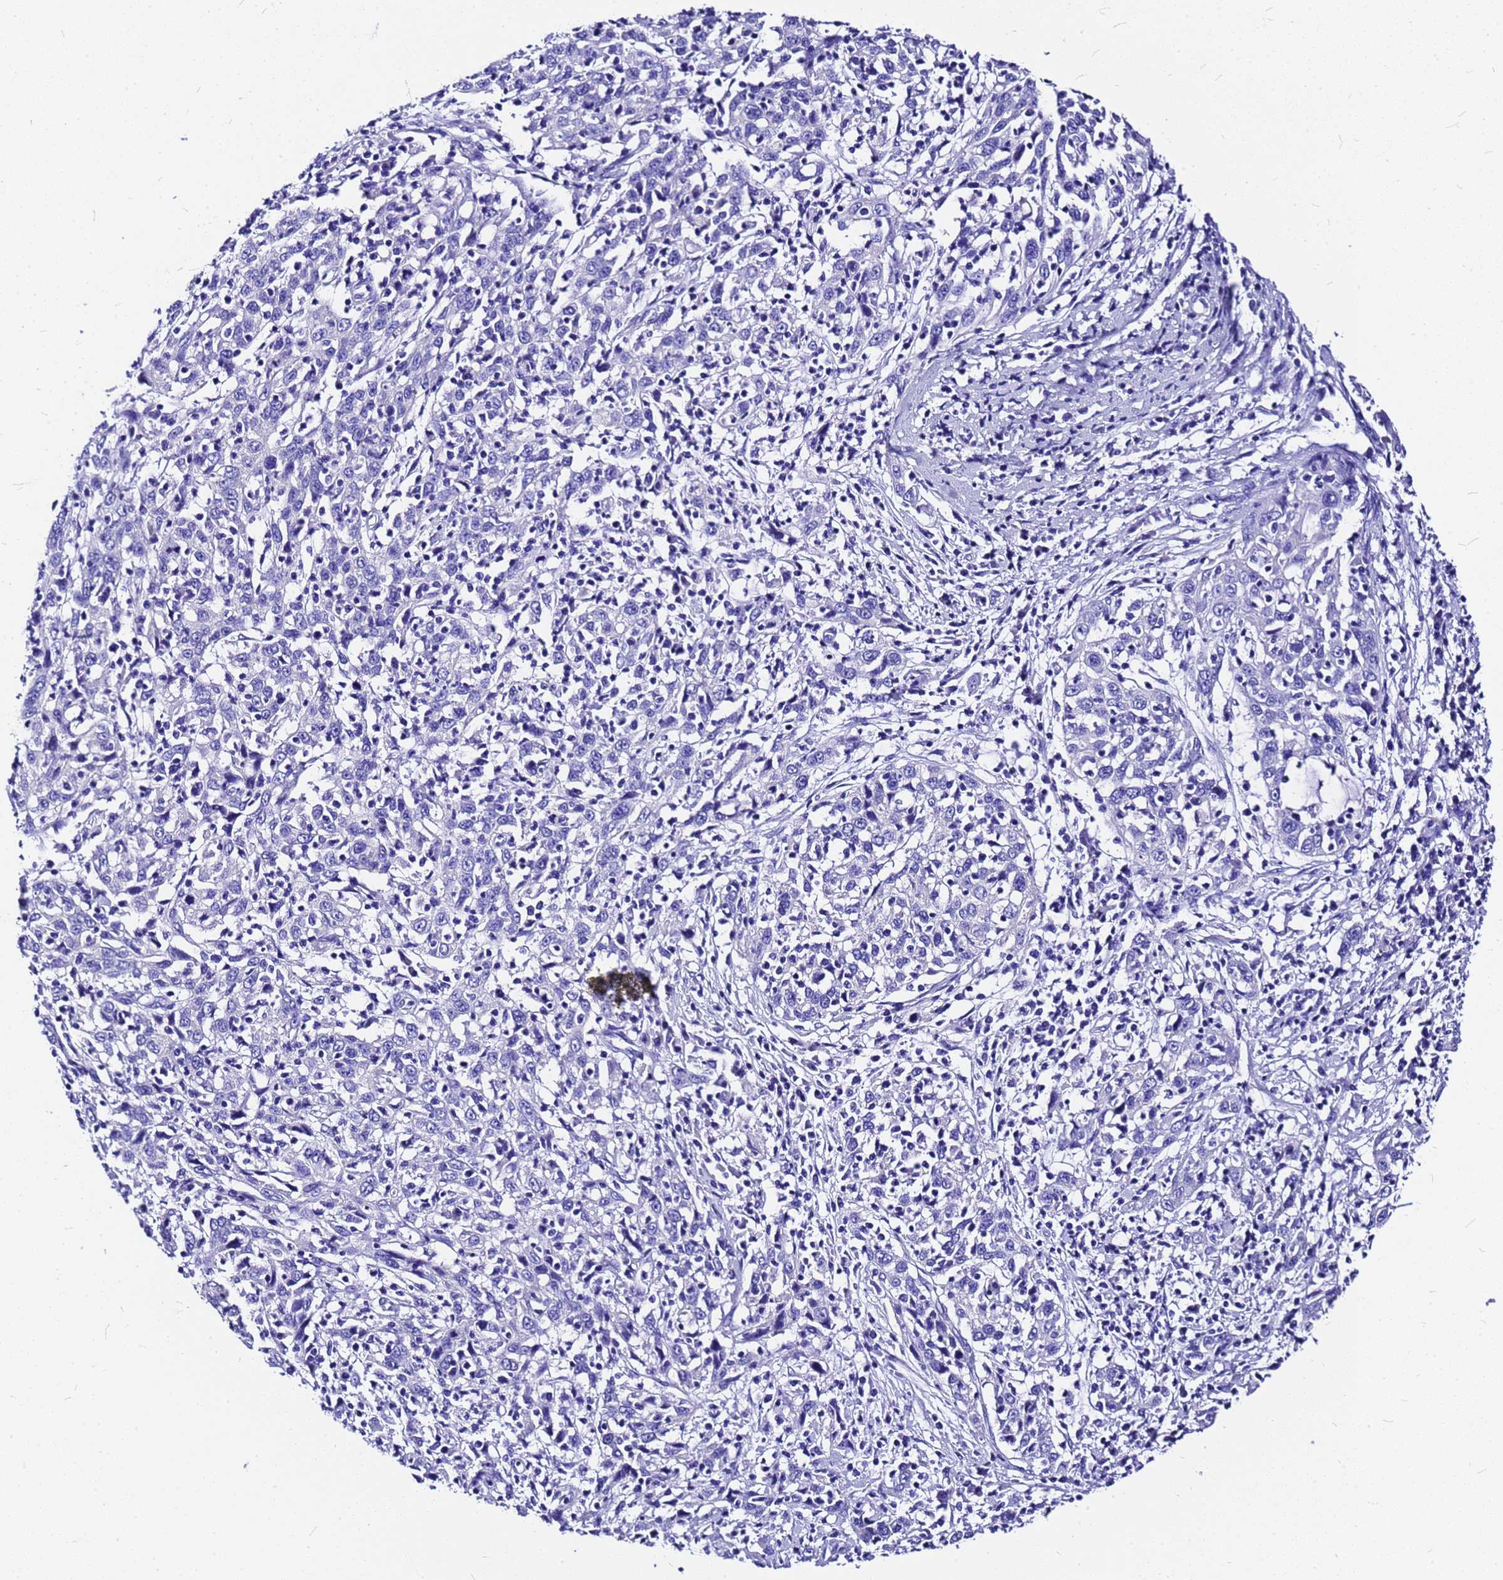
{"staining": {"intensity": "negative", "quantity": "none", "location": "none"}, "tissue": "cervical cancer", "cell_type": "Tumor cells", "image_type": "cancer", "snomed": [{"axis": "morphology", "description": "Squamous cell carcinoma, NOS"}, {"axis": "topography", "description": "Cervix"}], "caption": "This is an IHC micrograph of cervical squamous cell carcinoma. There is no positivity in tumor cells.", "gene": "HERC4", "patient": {"sex": "female", "age": 46}}